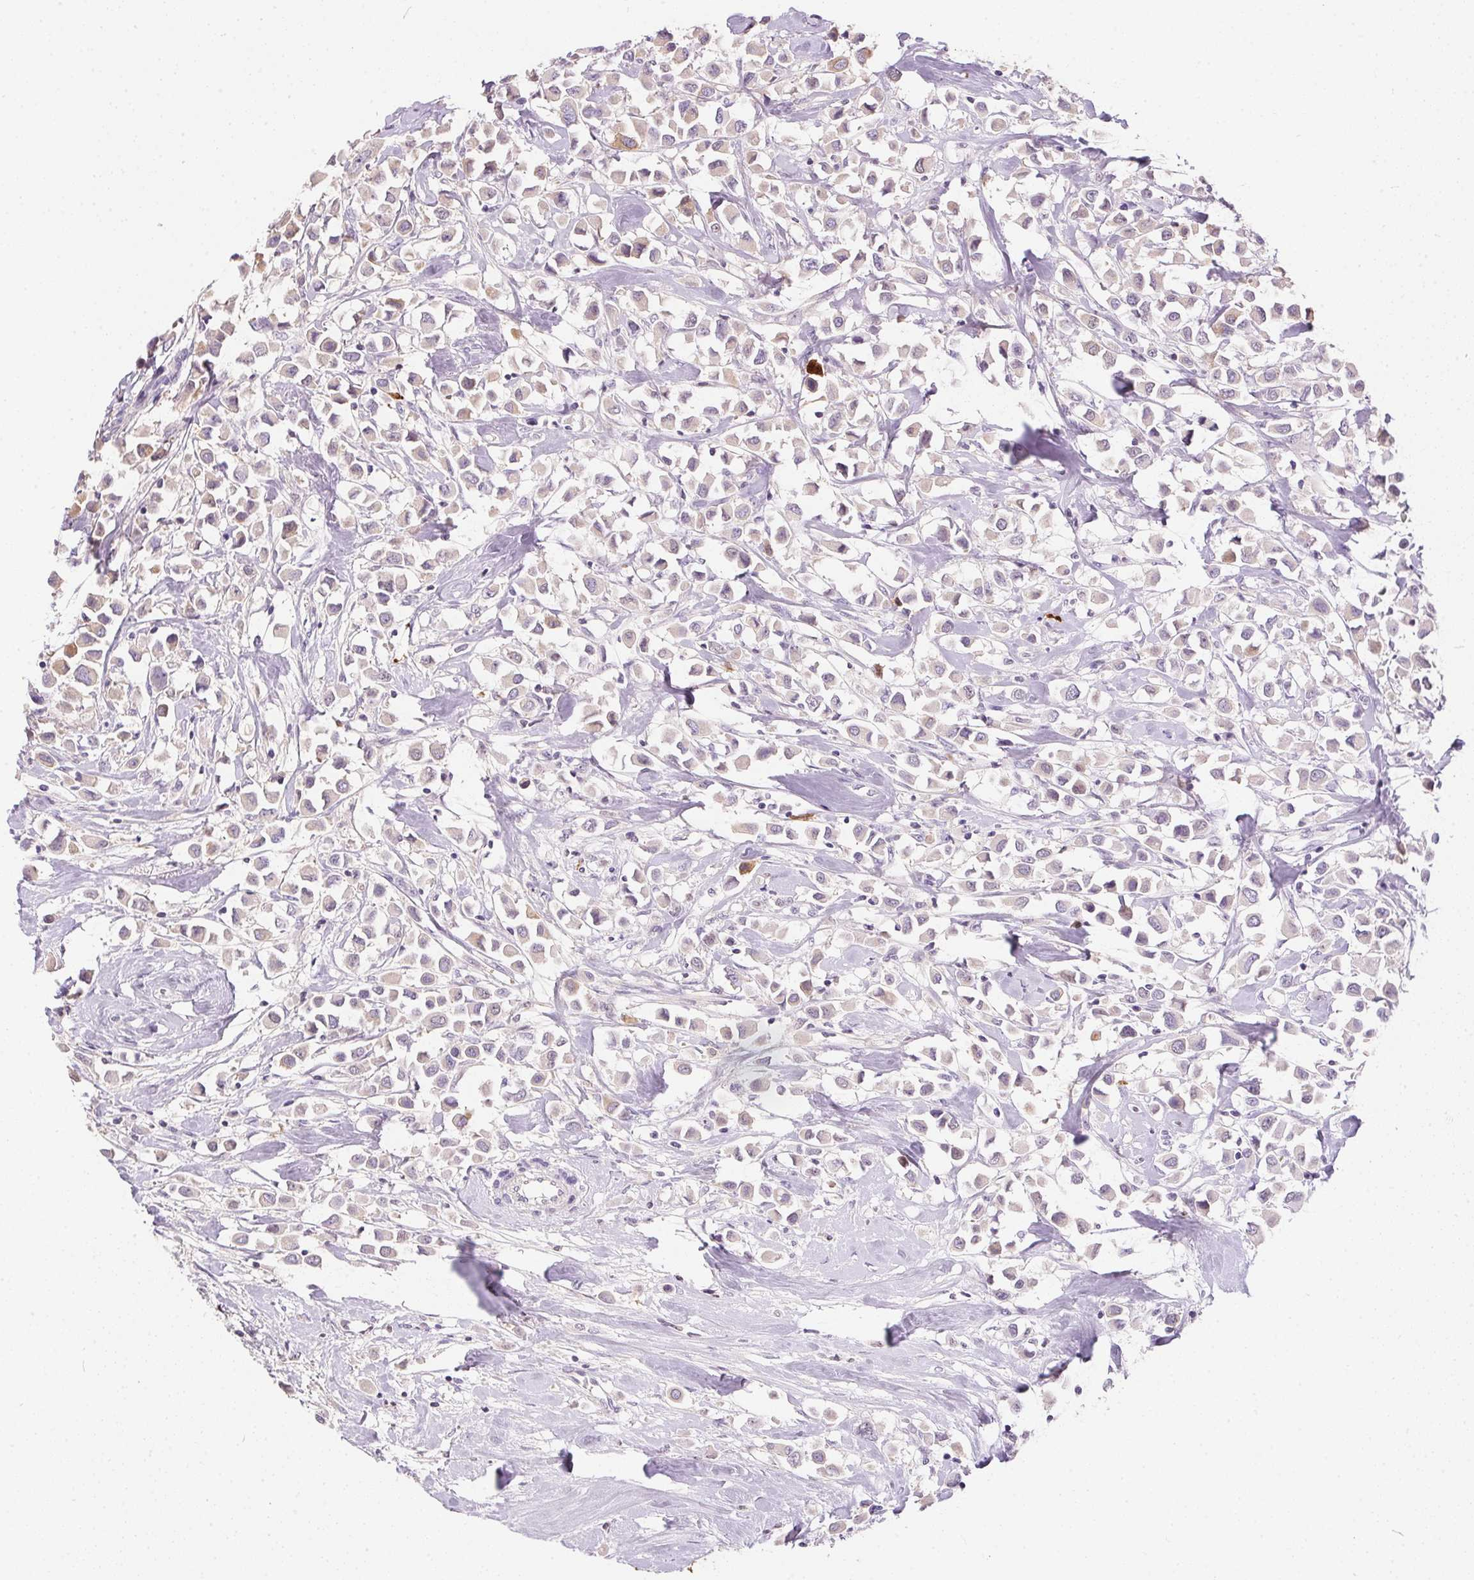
{"staining": {"intensity": "weak", "quantity": "<25%", "location": "cytoplasmic/membranous"}, "tissue": "breast cancer", "cell_type": "Tumor cells", "image_type": "cancer", "snomed": [{"axis": "morphology", "description": "Duct carcinoma"}, {"axis": "topography", "description": "Breast"}], "caption": "Tumor cells are negative for protein expression in human breast cancer (invasive ductal carcinoma).", "gene": "ORM1", "patient": {"sex": "female", "age": 61}}